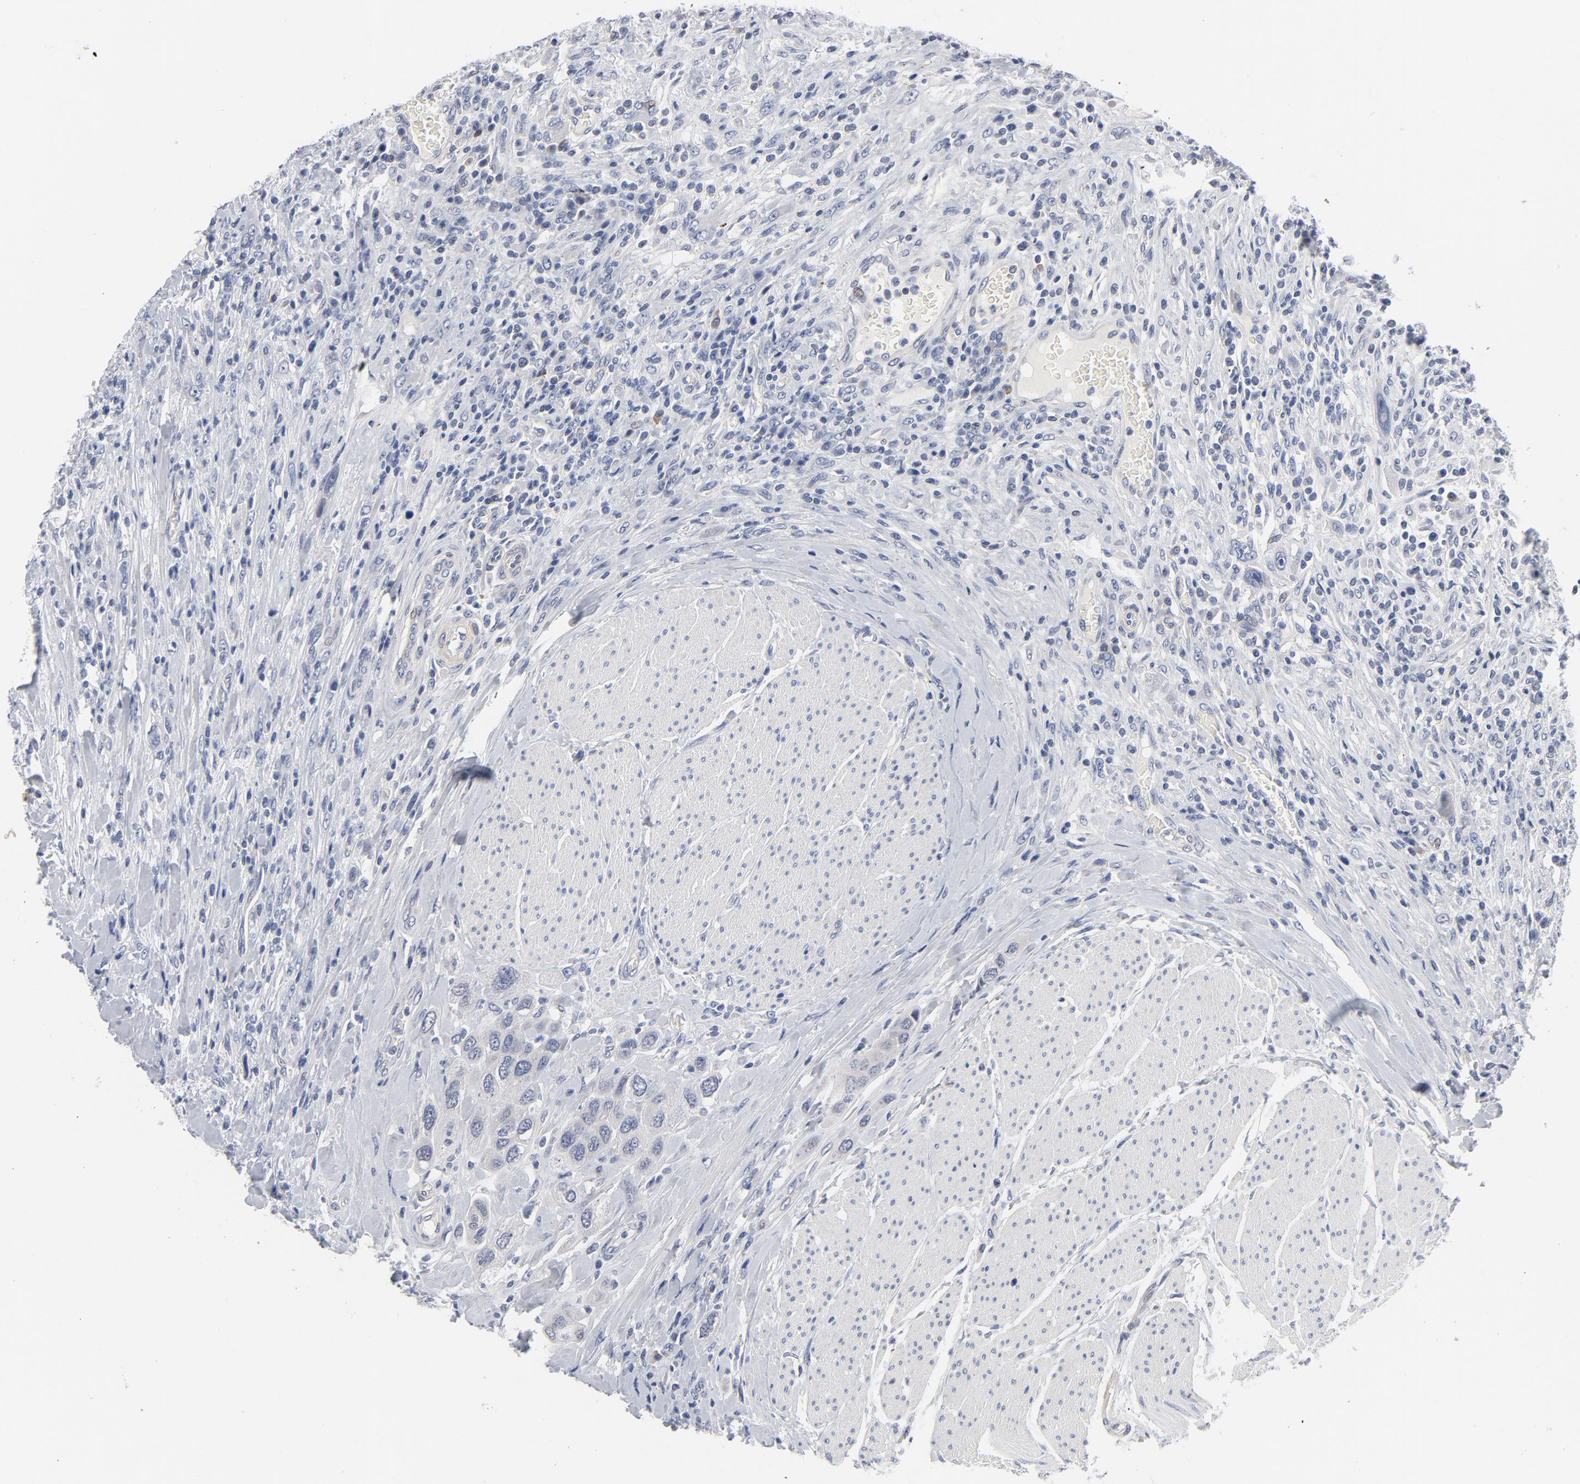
{"staining": {"intensity": "negative", "quantity": "none", "location": "none"}, "tissue": "urothelial cancer", "cell_type": "Tumor cells", "image_type": "cancer", "snomed": [{"axis": "morphology", "description": "Urothelial carcinoma, High grade"}, {"axis": "topography", "description": "Urinary bladder"}], "caption": "There is no significant positivity in tumor cells of urothelial cancer.", "gene": "KCNK13", "patient": {"sex": "male", "age": 50}}